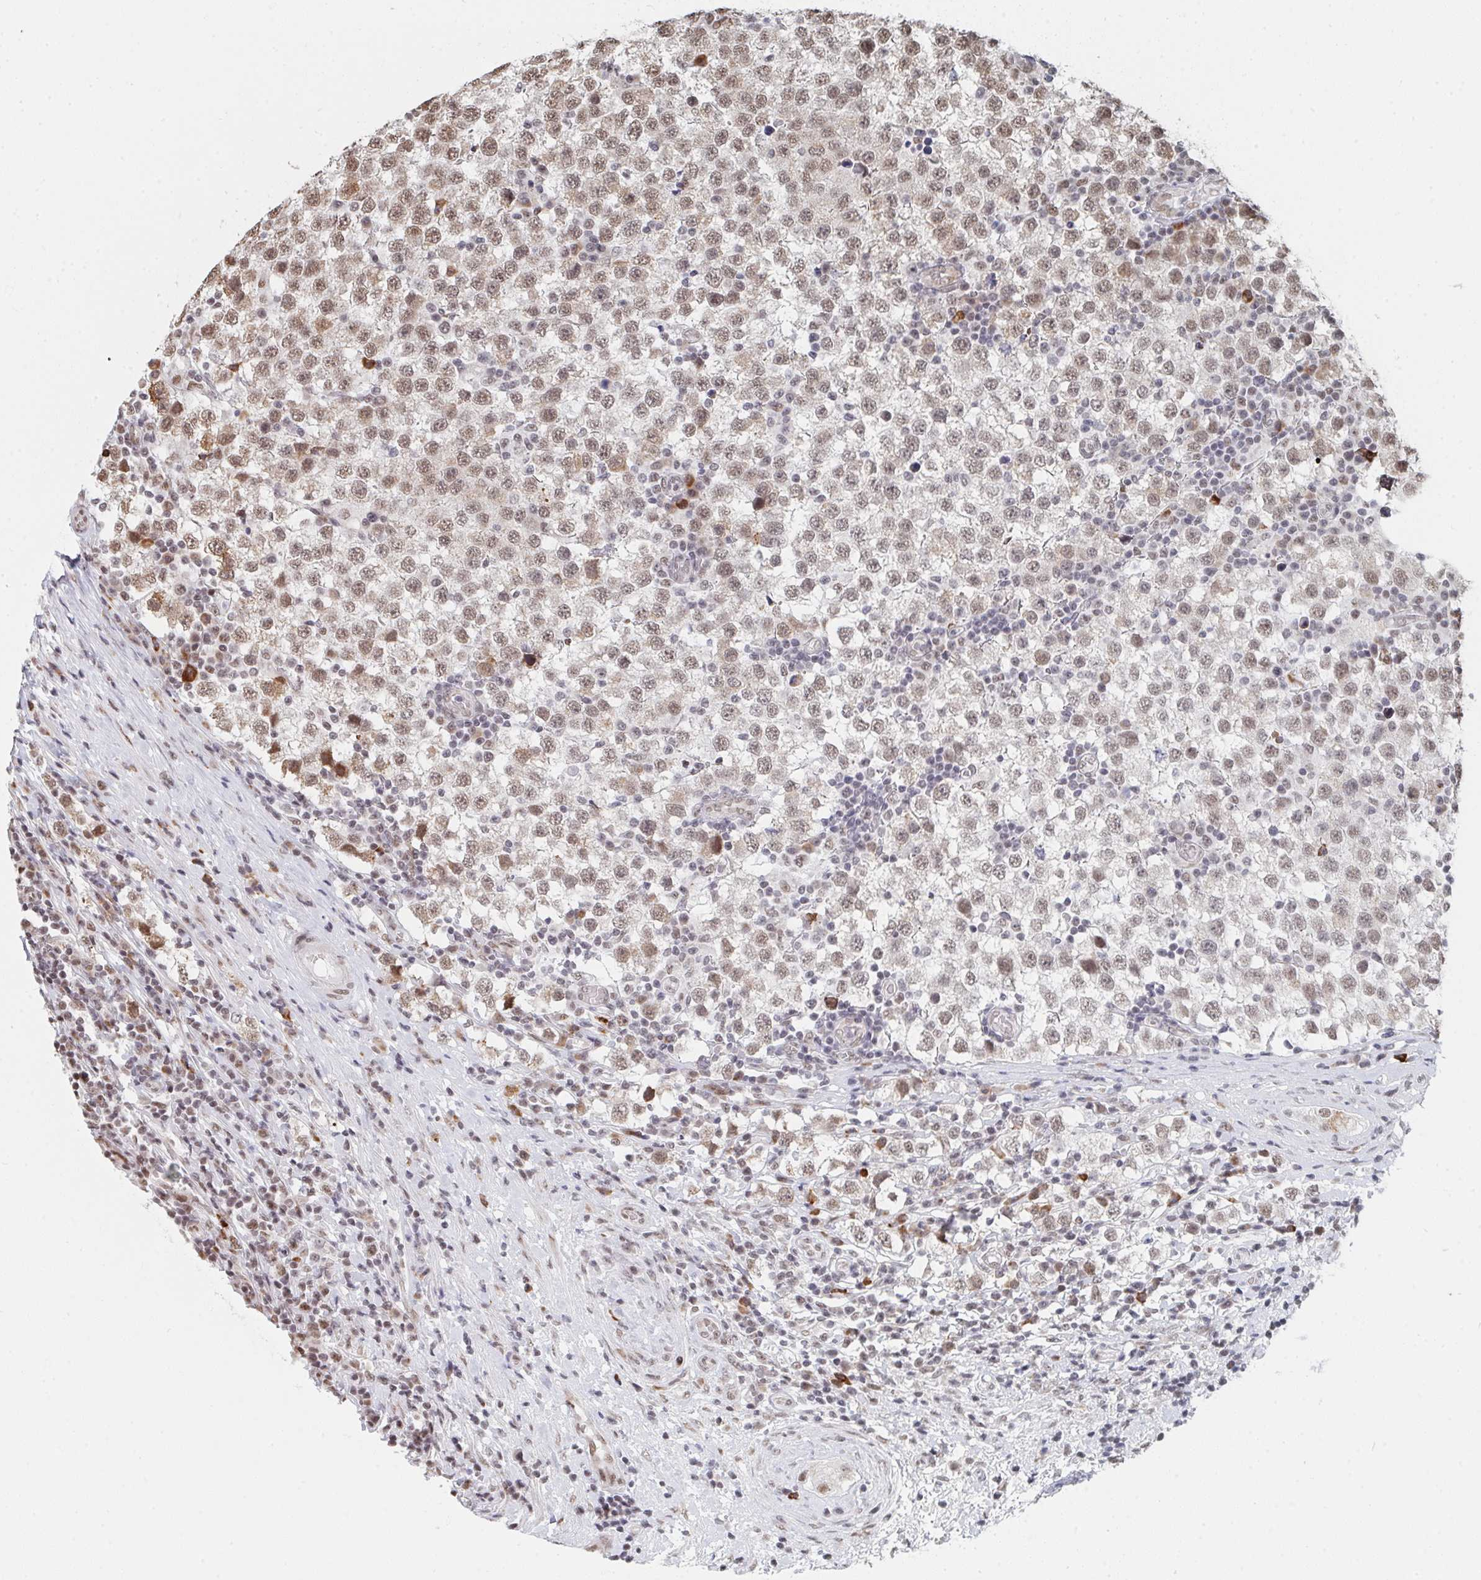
{"staining": {"intensity": "moderate", "quantity": "25%-75%", "location": "nuclear"}, "tissue": "testis cancer", "cell_type": "Tumor cells", "image_type": "cancer", "snomed": [{"axis": "morphology", "description": "Seminoma, NOS"}, {"axis": "topography", "description": "Testis"}], "caption": "Seminoma (testis) tissue reveals moderate nuclear expression in about 25%-75% of tumor cells", "gene": "MBNL1", "patient": {"sex": "male", "age": 34}}